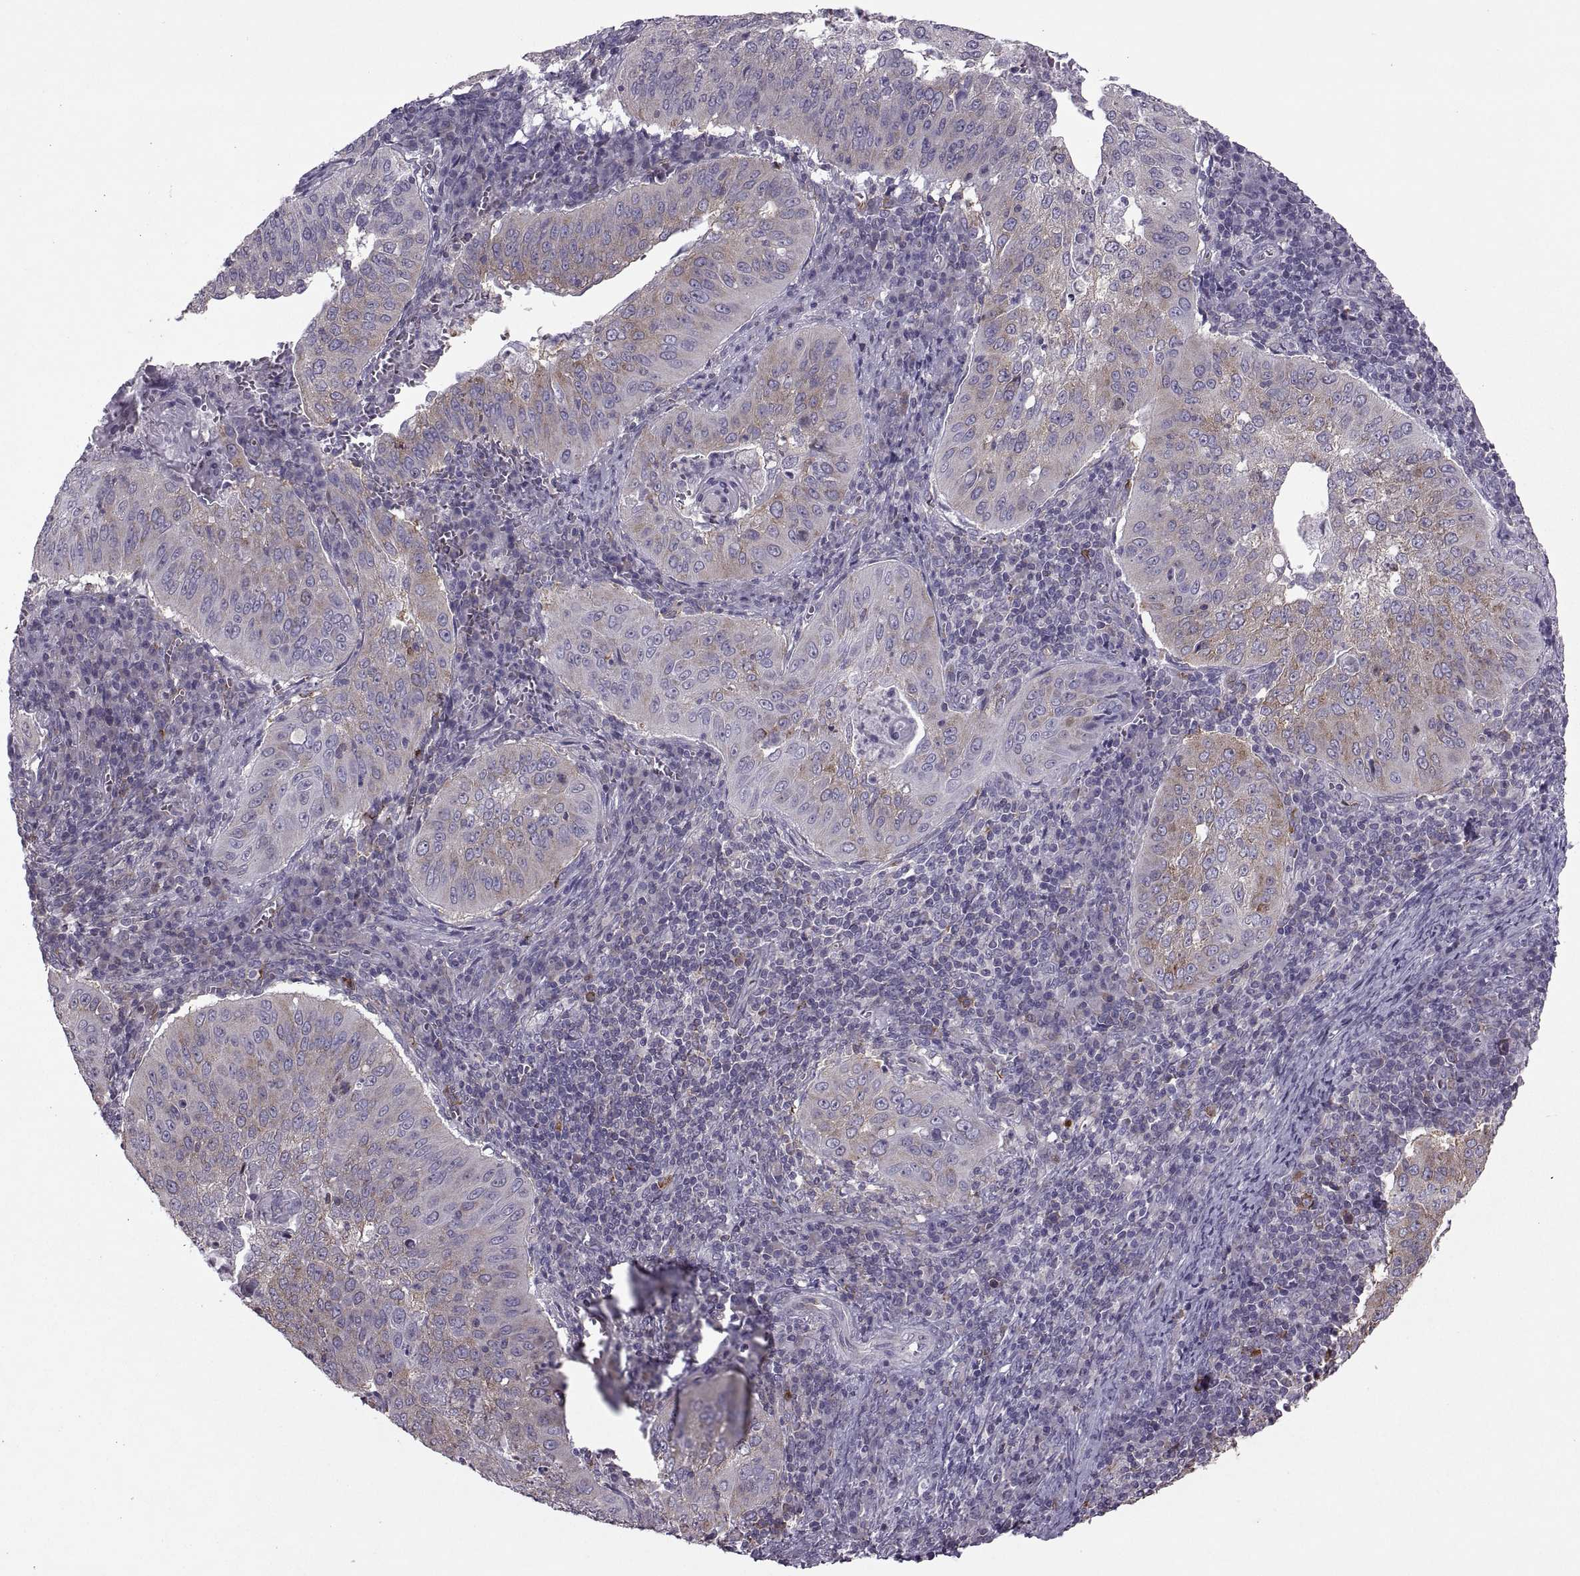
{"staining": {"intensity": "weak", "quantity": "25%-75%", "location": "cytoplasmic/membranous"}, "tissue": "cervical cancer", "cell_type": "Tumor cells", "image_type": "cancer", "snomed": [{"axis": "morphology", "description": "Squamous cell carcinoma, NOS"}, {"axis": "topography", "description": "Cervix"}], "caption": "Squamous cell carcinoma (cervical) stained with a brown dye reveals weak cytoplasmic/membranous positive staining in about 25%-75% of tumor cells.", "gene": "PABPC1", "patient": {"sex": "female", "age": 39}}